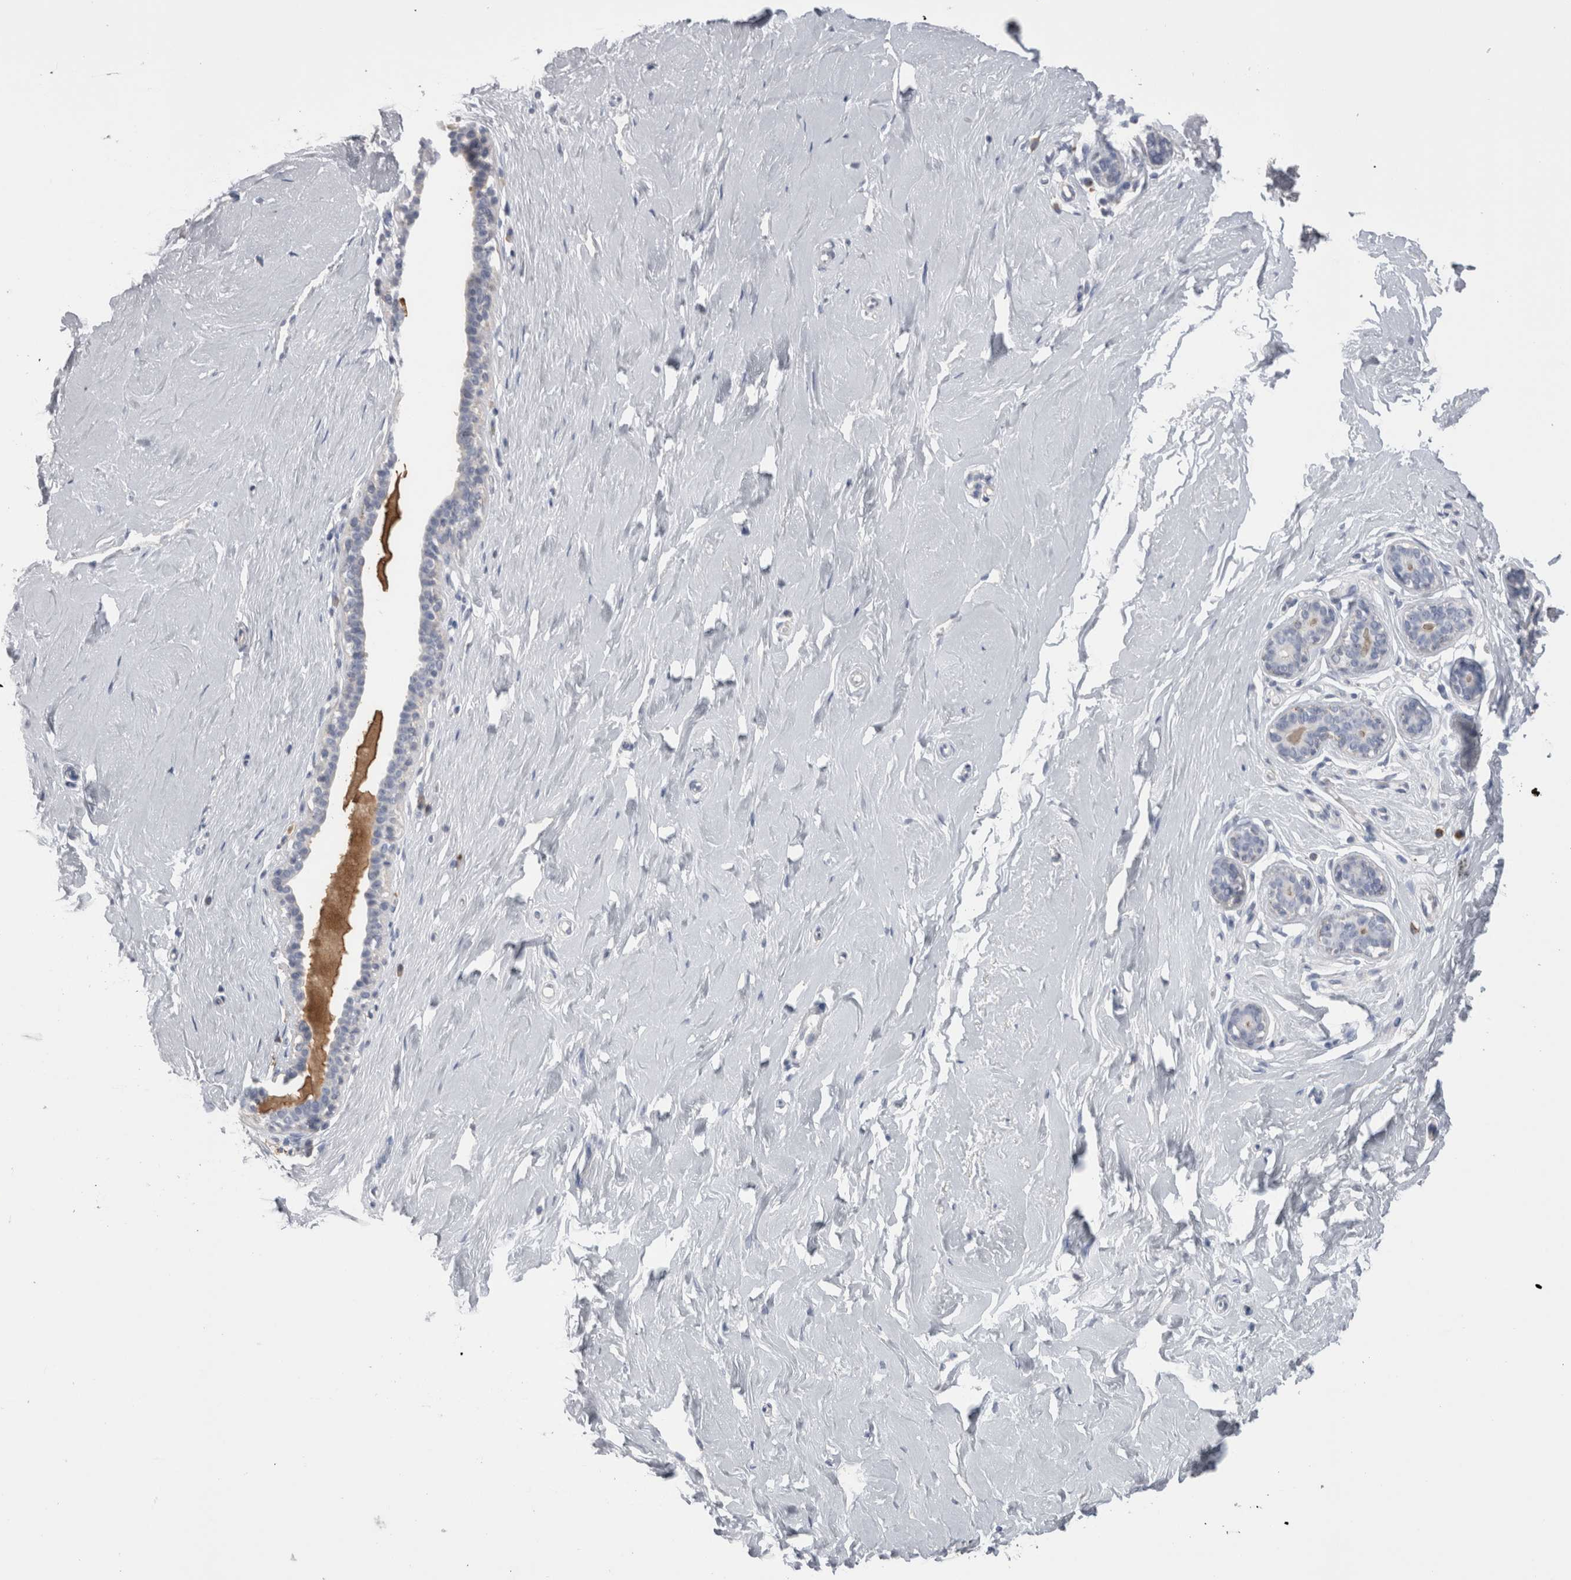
{"staining": {"intensity": "negative", "quantity": "none", "location": "none"}, "tissue": "breast", "cell_type": "Adipocytes", "image_type": "normal", "snomed": [{"axis": "morphology", "description": "Normal tissue, NOS"}, {"axis": "topography", "description": "Breast"}], "caption": "Immunohistochemistry (IHC) photomicrograph of normal breast: human breast stained with DAB (3,3'-diaminobenzidine) displays no significant protein staining in adipocytes. (DAB IHC visualized using brightfield microscopy, high magnification).", "gene": "EPDR1", "patient": {"sex": "female", "age": 23}}